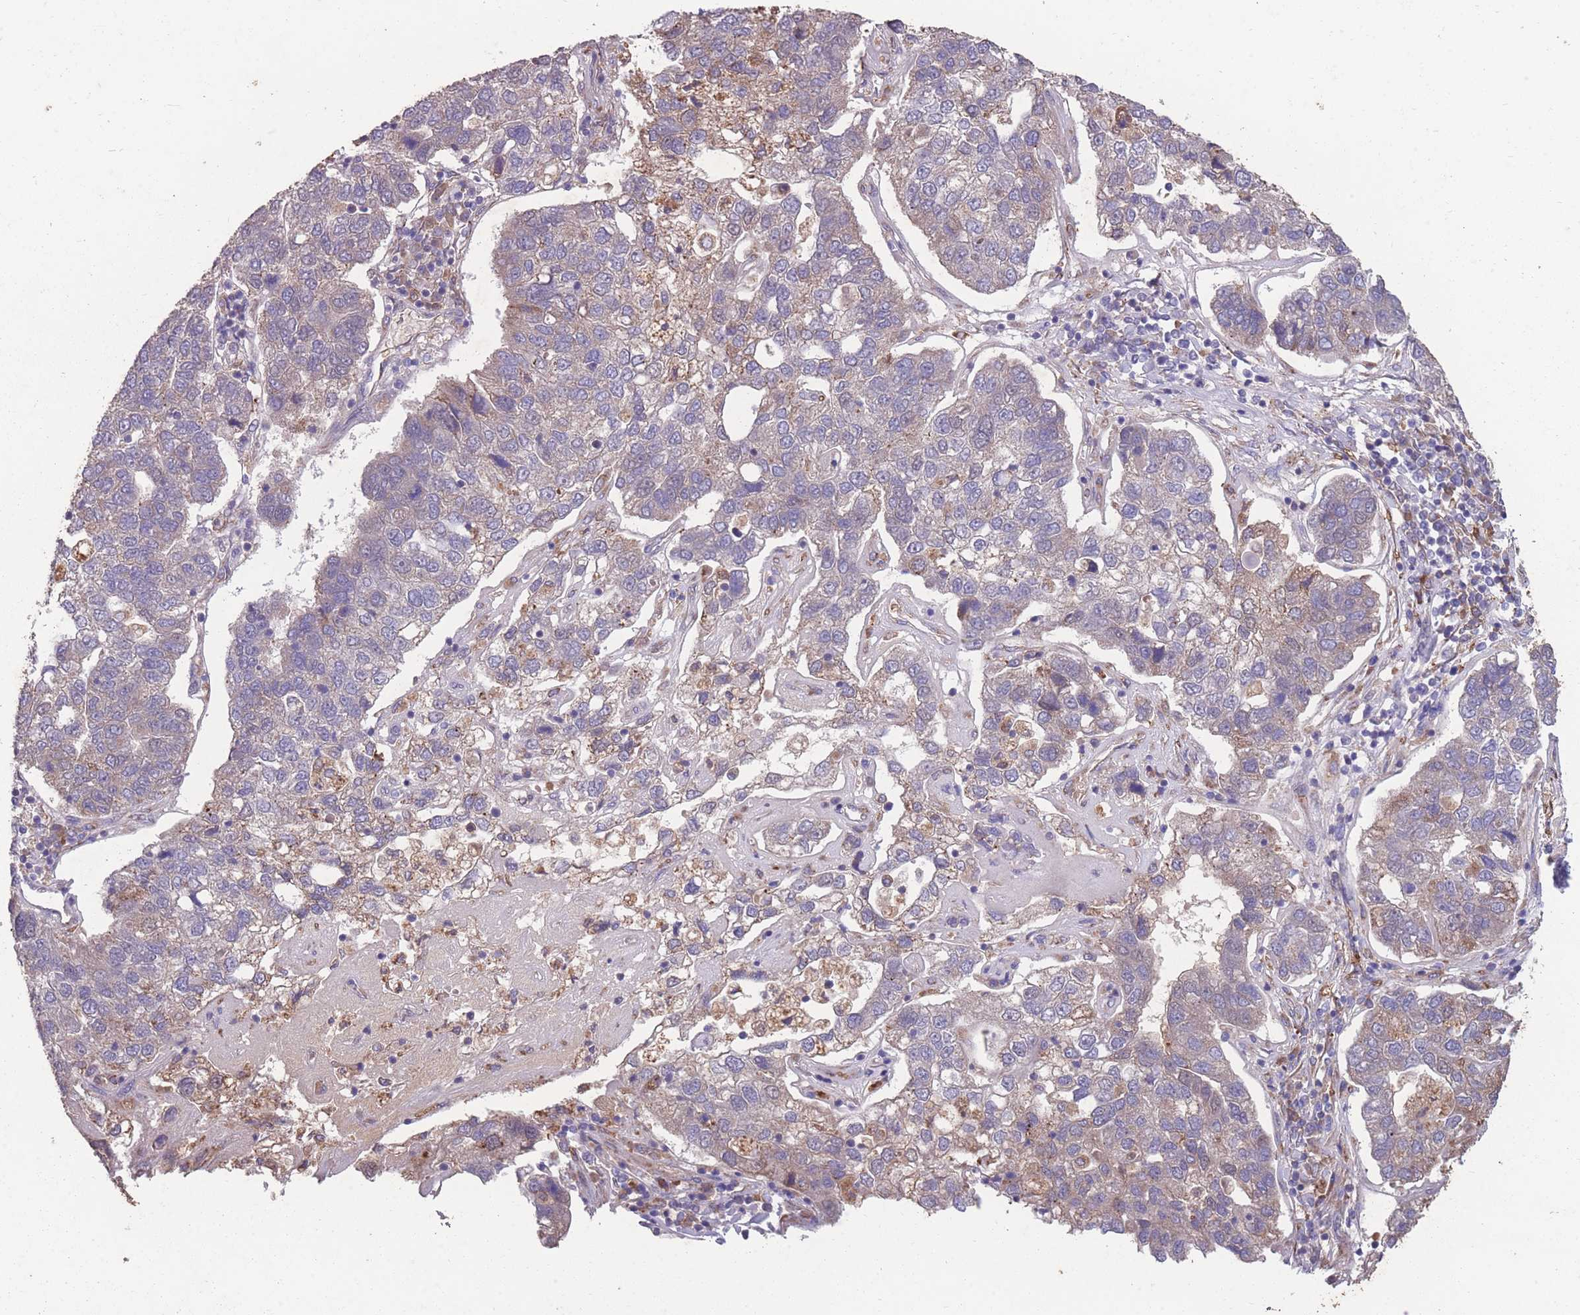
{"staining": {"intensity": "moderate", "quantity": "<25%", "location": "cytoplasmic/membranous"}, "tissue": "pancreatic cancer", "cell_type": "Tumor cells", "image_type": "cancer", "snomed": [{"axis": "morphology", "description": "Adenocarcinoma, NOS"}, {"axis": "topography", "description": "Pancreas"}], "caption": "Pancreatic cancer (adenocarcinoma) stained with immunohistochemistry (IHC) reveals moderate cytoplasmic/membranous staining in approximately <25% of tumor cells.", "gene": "STIM2", "patient": {"sex": "female", "age": 61}}